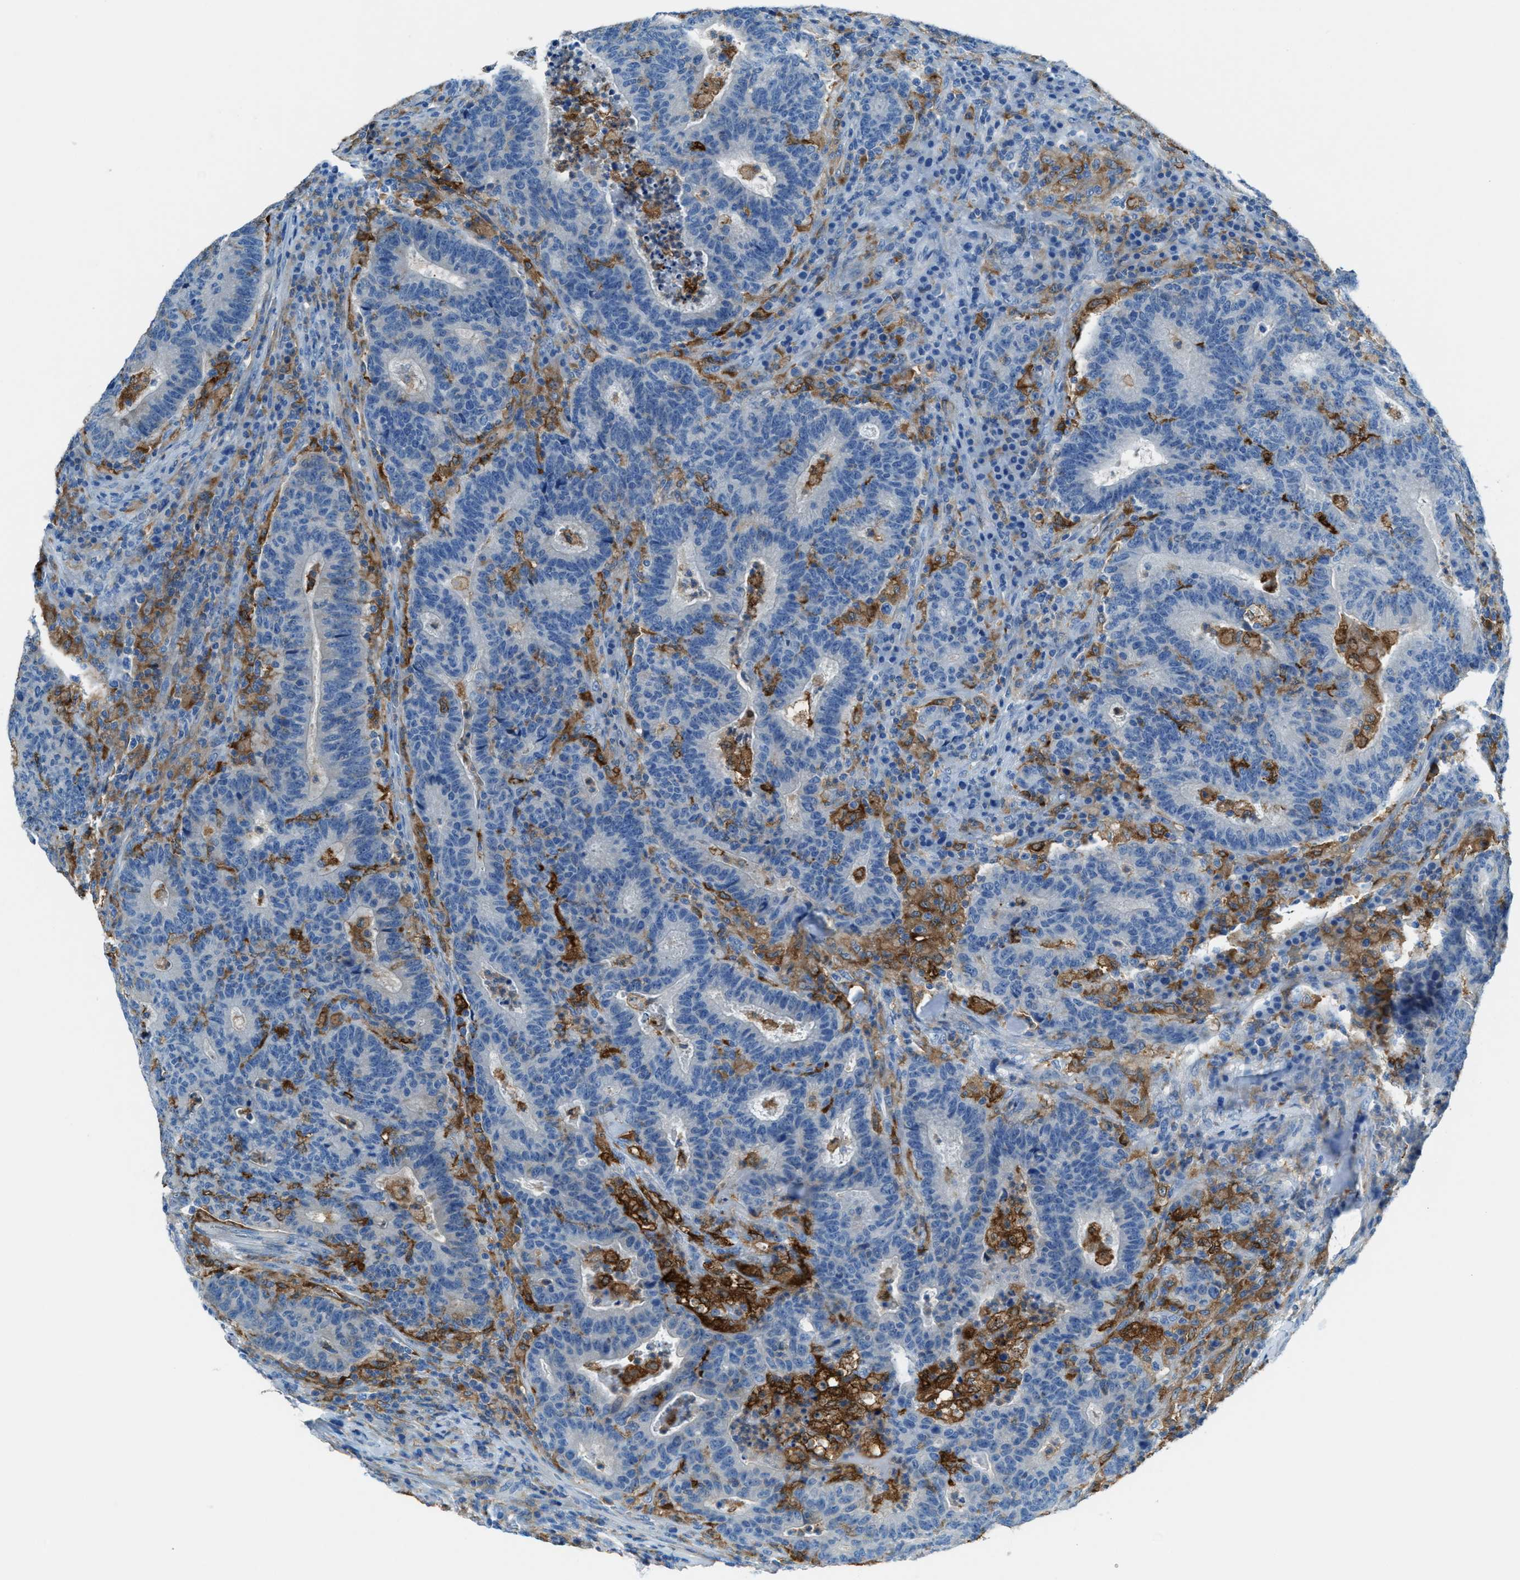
{"staining": {"intensity": "negative", "quantity": "none", "location": "none"}, "tissue": "colorectal cancer", "cell_type": "Tumor cells", "image_type": "cancer", "snomed": [{"axis": "morphology", "description": "Adenocarcinoma, NOS"}, {"axis": "topography", "description": "Colon"}], "caption": "IHC of human colorectal cancer demonstrates no staining in tumor cells. (Stains: DAB (3,3'-diaminobenzidine) immunohistochemistry with hematoxylin counter stain, Microscopy: brightfield microscopy at high magnification).", "gene": "MATCAP2", "patient": {"sex": "female", "age": 75}}